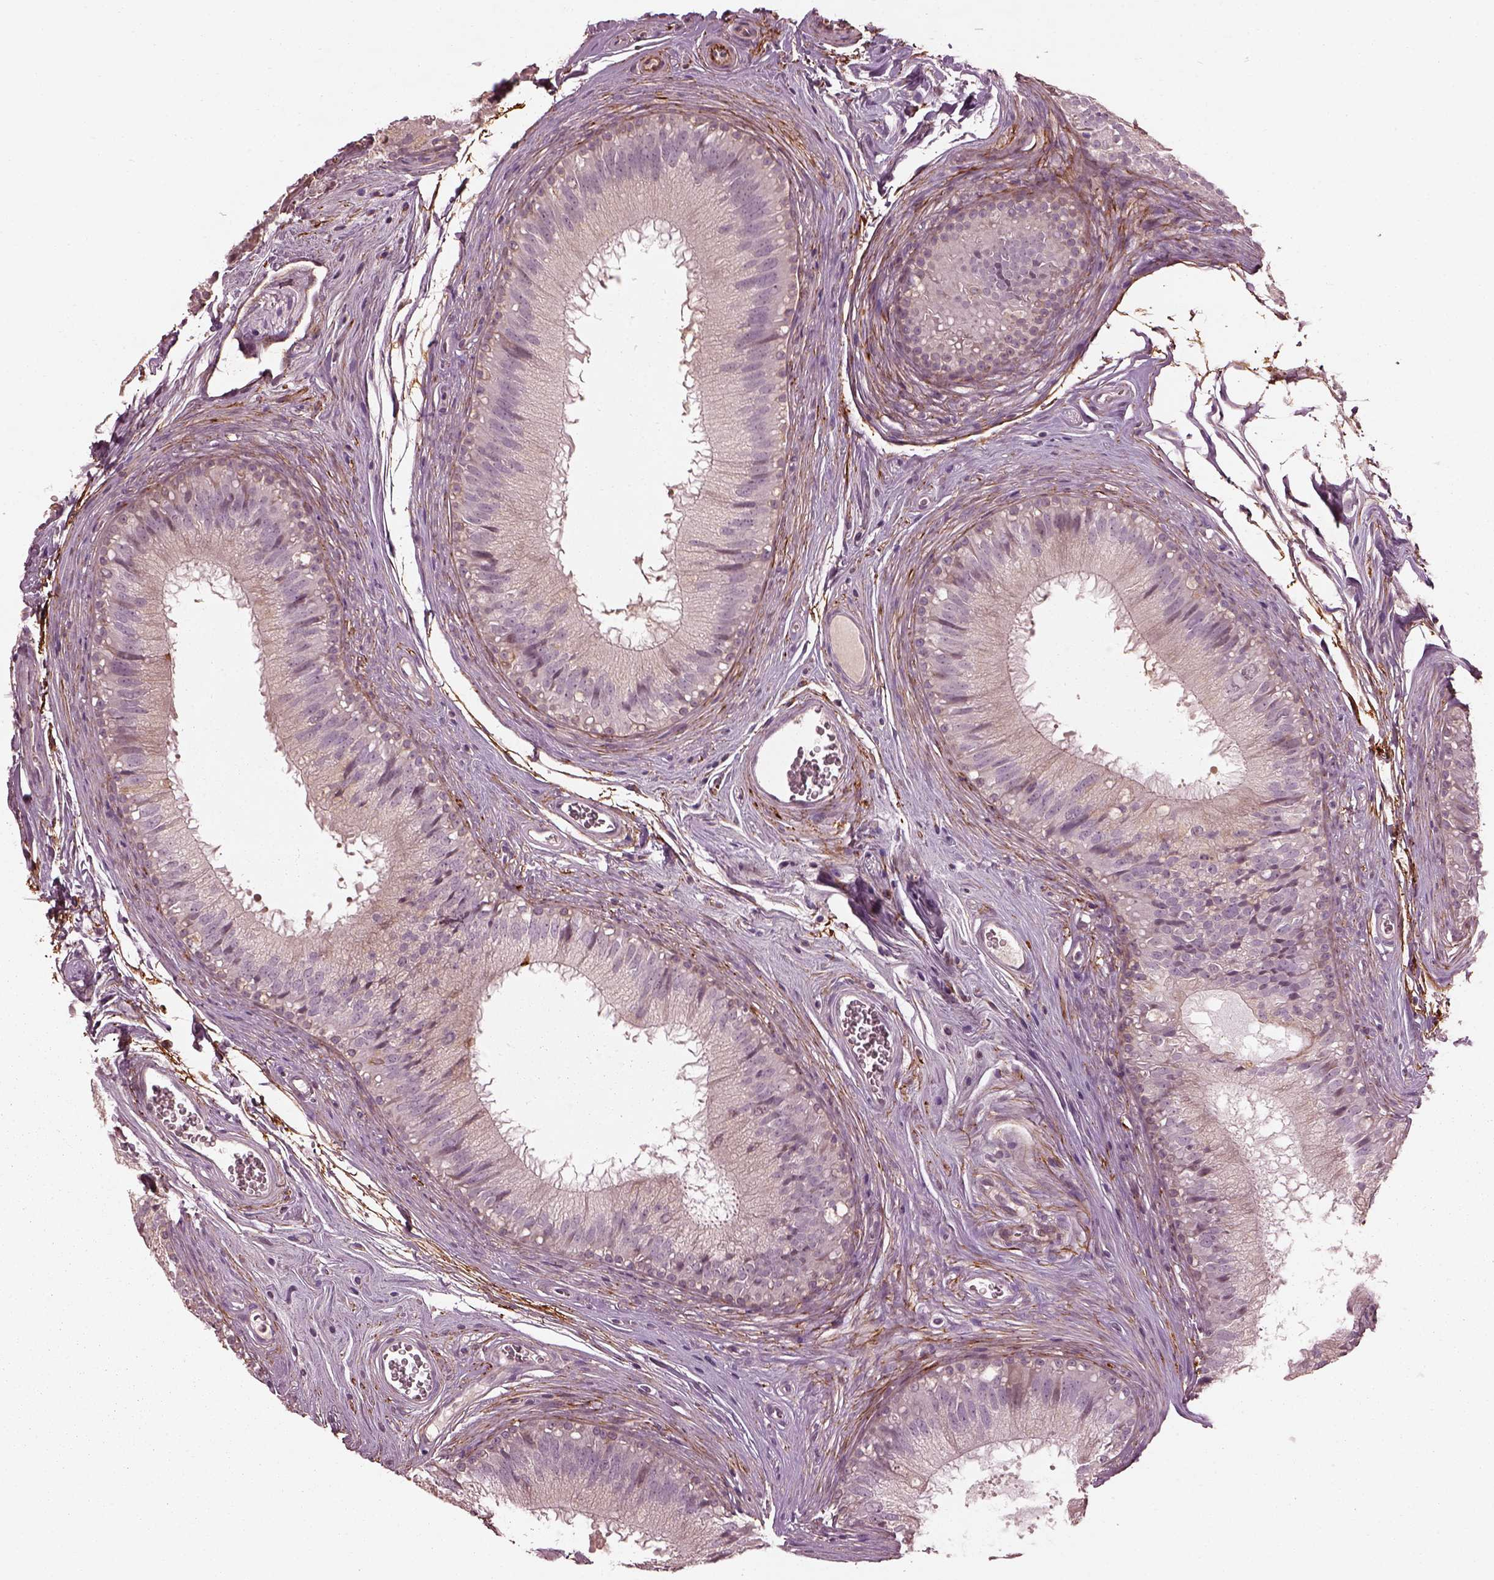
{"staining": {"intensity": "negative", "quantity": "none", "location": "none"}, "tissue": "epididymis", "cell_type": "Glandular cells", "image_type": "normal", "snomed": [{"axis": "morphology", "description": "Normal tissue, NOS"}, {"axis": "topography", "description": "Epididymis"}], "caption": "A high-resolution micrograph shows immunohistochemistry (IHC) staining of benign epididymis, which exhibits no significant staining in glandular cells. (DAB IHC with hematoxylin counter stain).", "gene": "EFEMP1", "patient": {"sex": "male", "age": 37}}